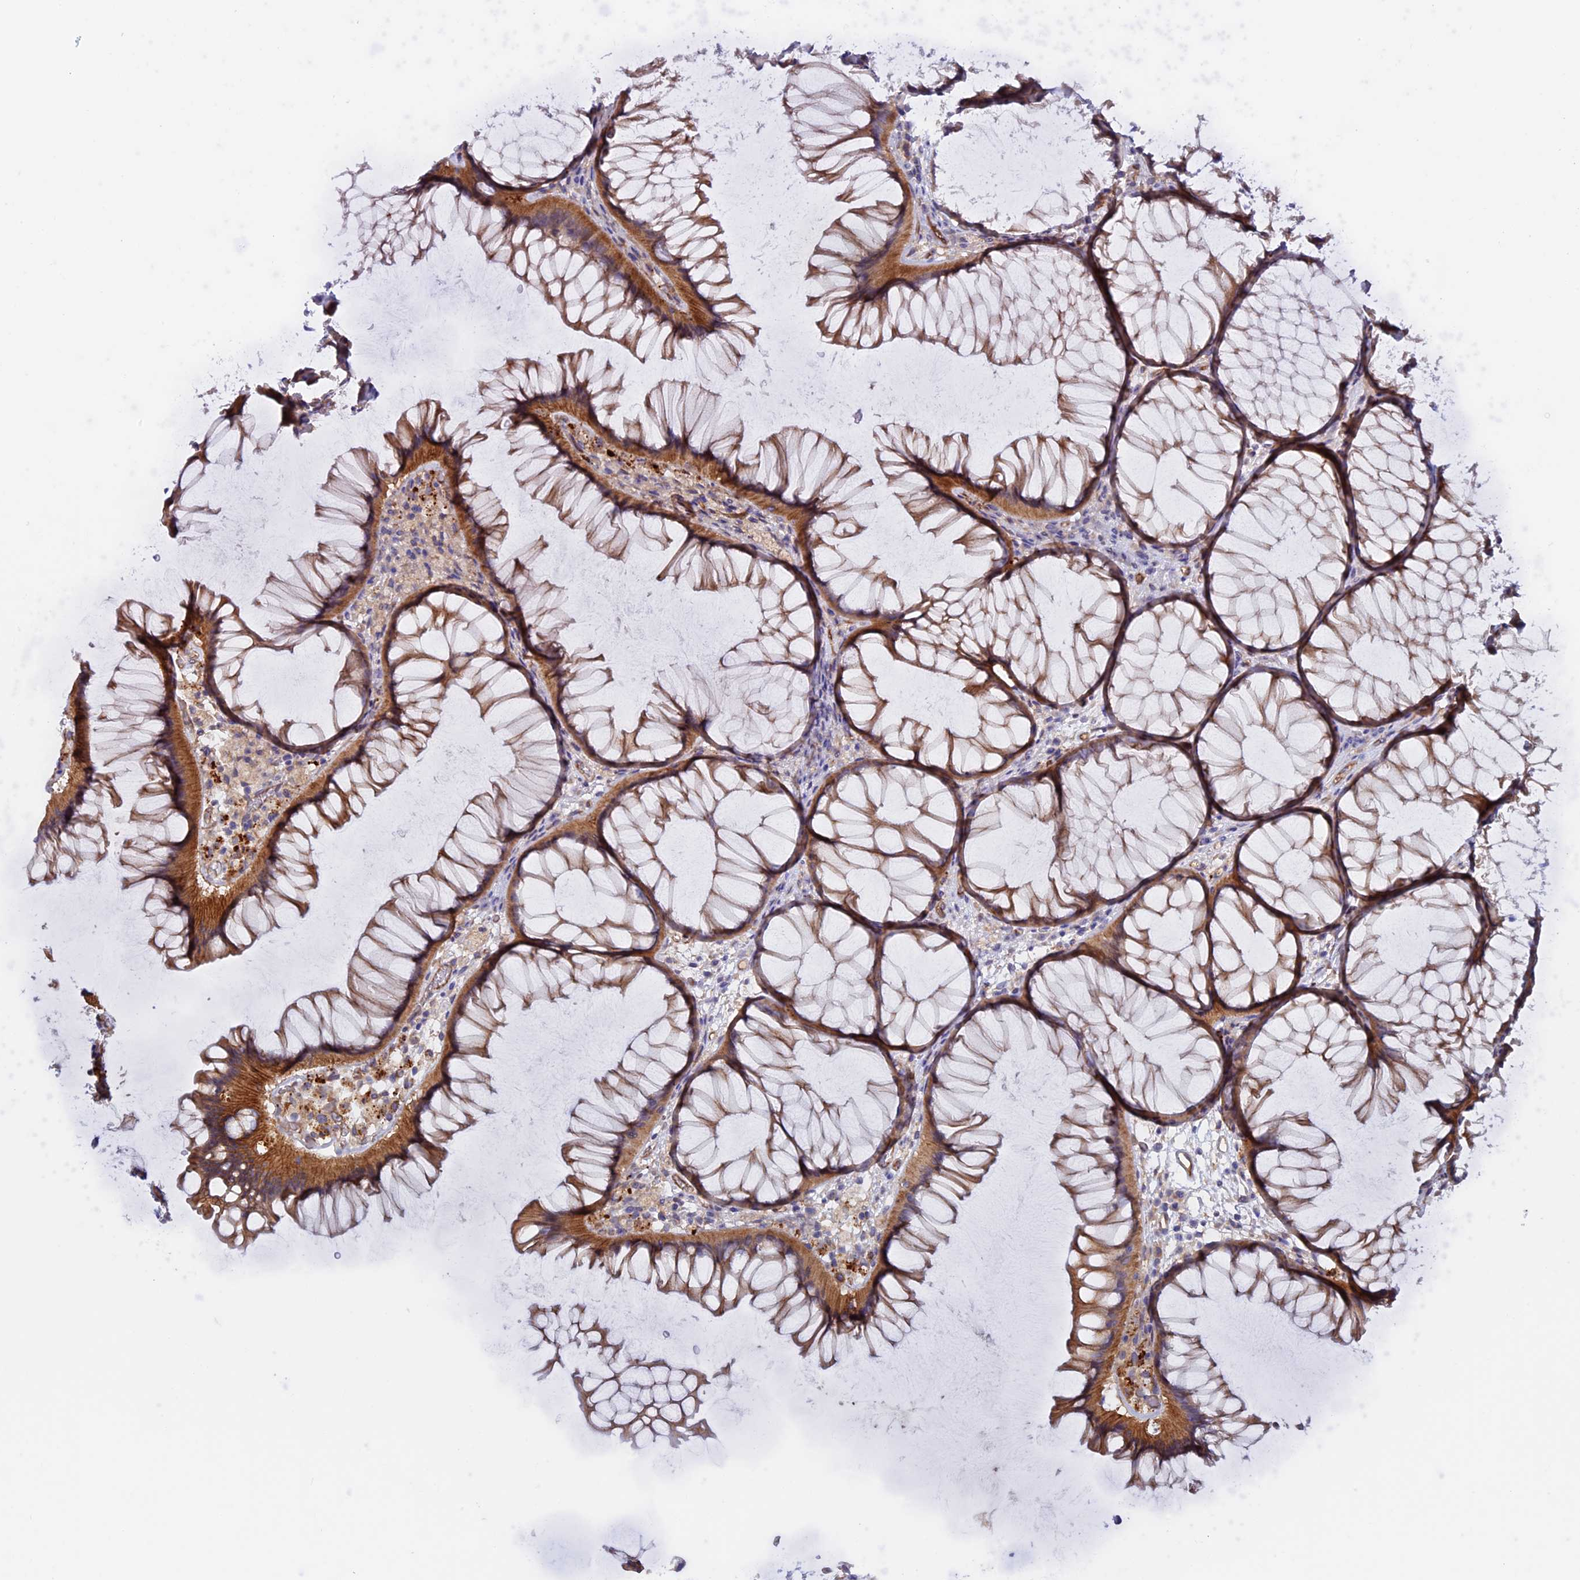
{"staining": {"intensity": "moderate", "quantity": "25%-75%", "location": "cytoplasmic/membranous"}, "tissue": "colon", "cell_type": "Endothelial cells", "image_type": "normal", "snomed": [{"axis": "morphology", "description": "Normal tissue, NOS"}, {"axis": "topography", "description": "Colon"}], "caption": "Immunohistochemical staining of unremarkable human colon shows medium levels of moderate cytoplasmic/membranous positivity in about 25%-75% of endothelial cells. (Brightfield microscopy of DAB IHC at high magnification).", "gene": "DUS3L", "patient": {"sex": "female", "age": 82}}